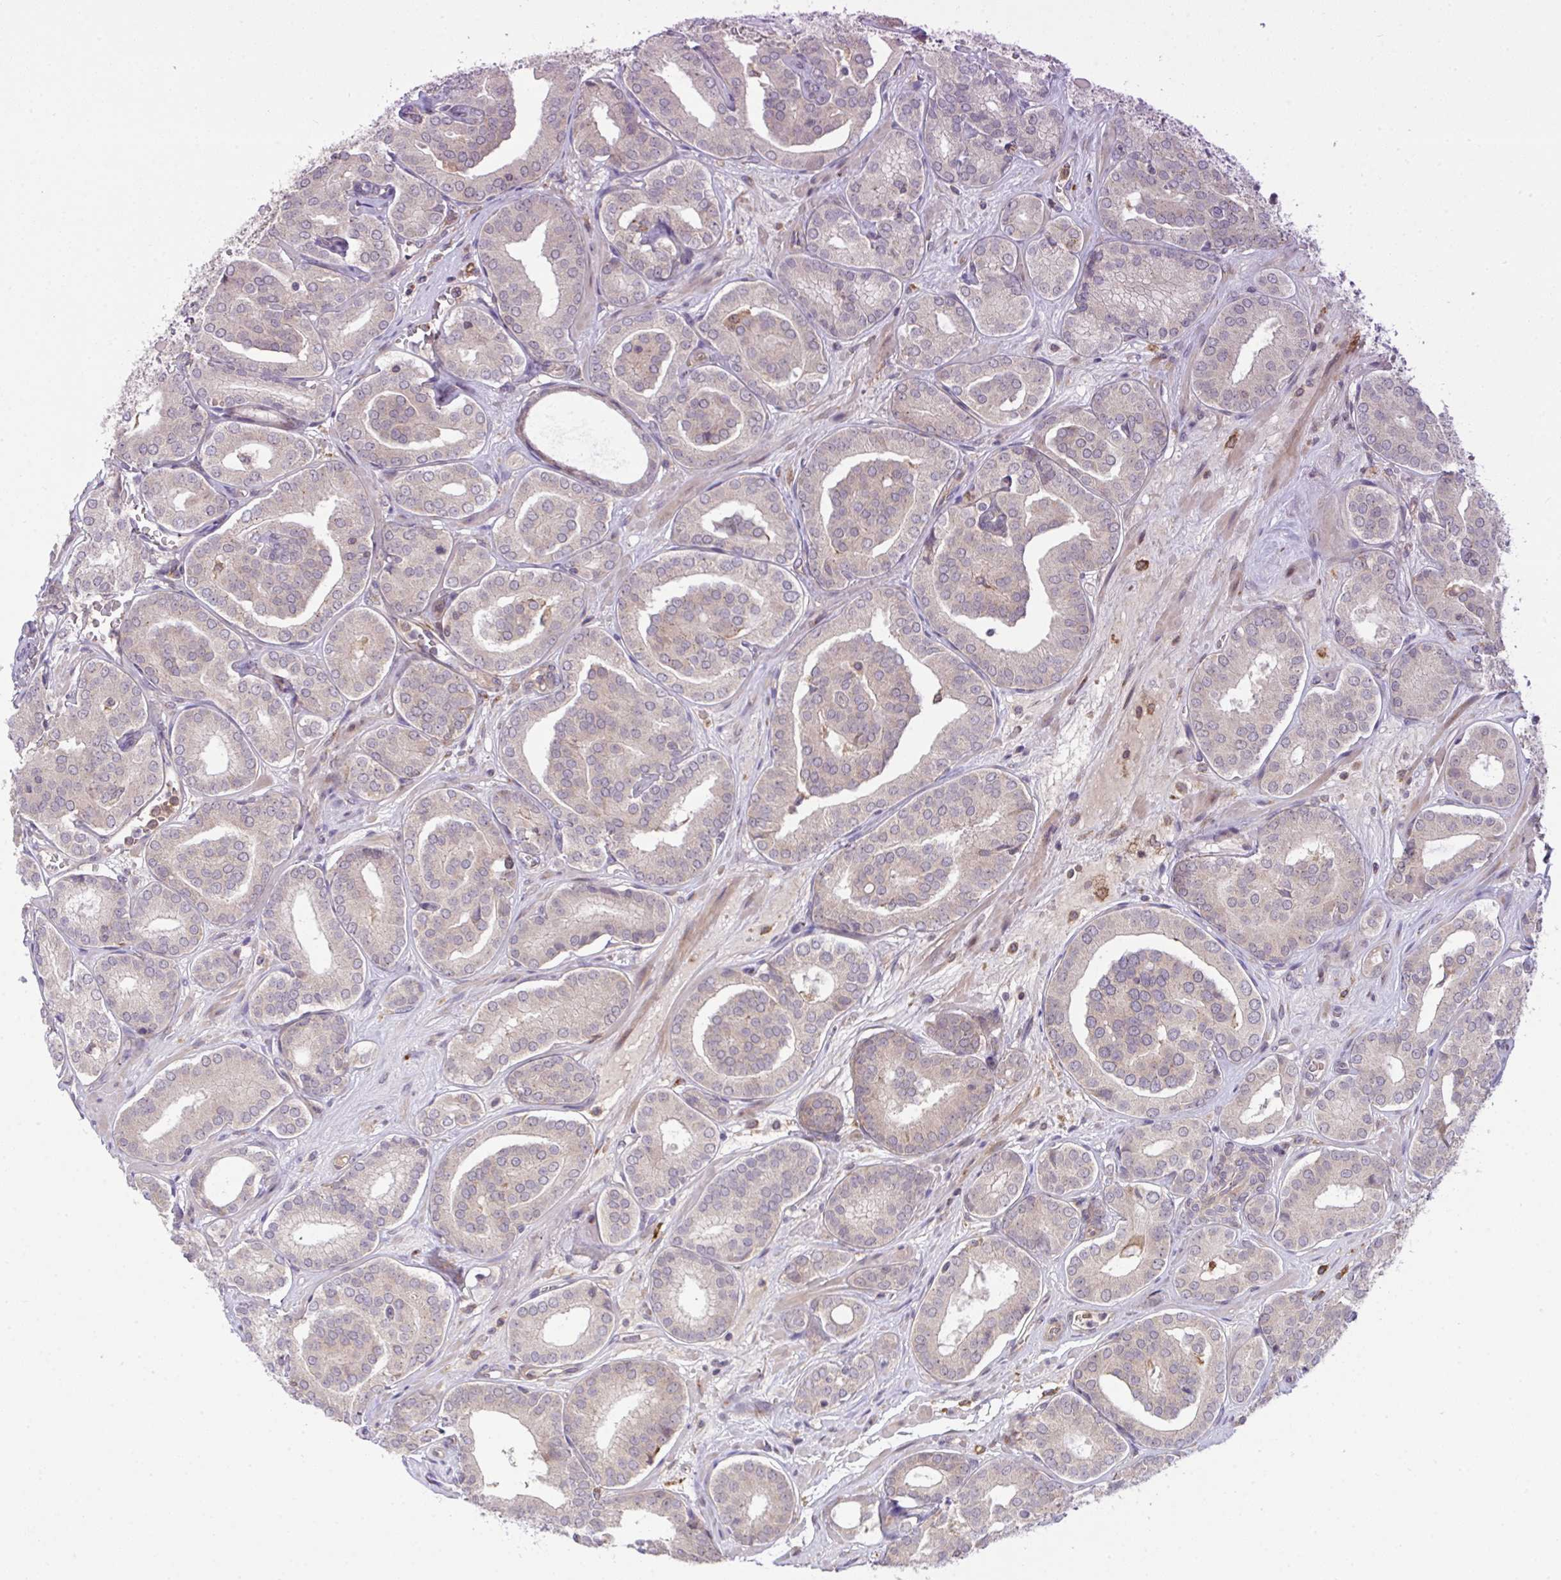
{"staining": {"intensity": "negative", "quantity": "none", "location": "none"}, "tissue": "prostate cancer", "cell_type": "Tumor cells", "image_type": "cancer", "snomed": [{"axis": "morphology", "description": "Adenocarcinoma, High grade"}, {"axis": "topography", "description": "Prostate"}], "caption": "DAB immunohistochemical staining of human high-grade adenocarcinoma (prostate) reveals no significant staining in tumor cells.", "gene": "SLC9A6", "patient": {"sex": "male", "age": 66}}